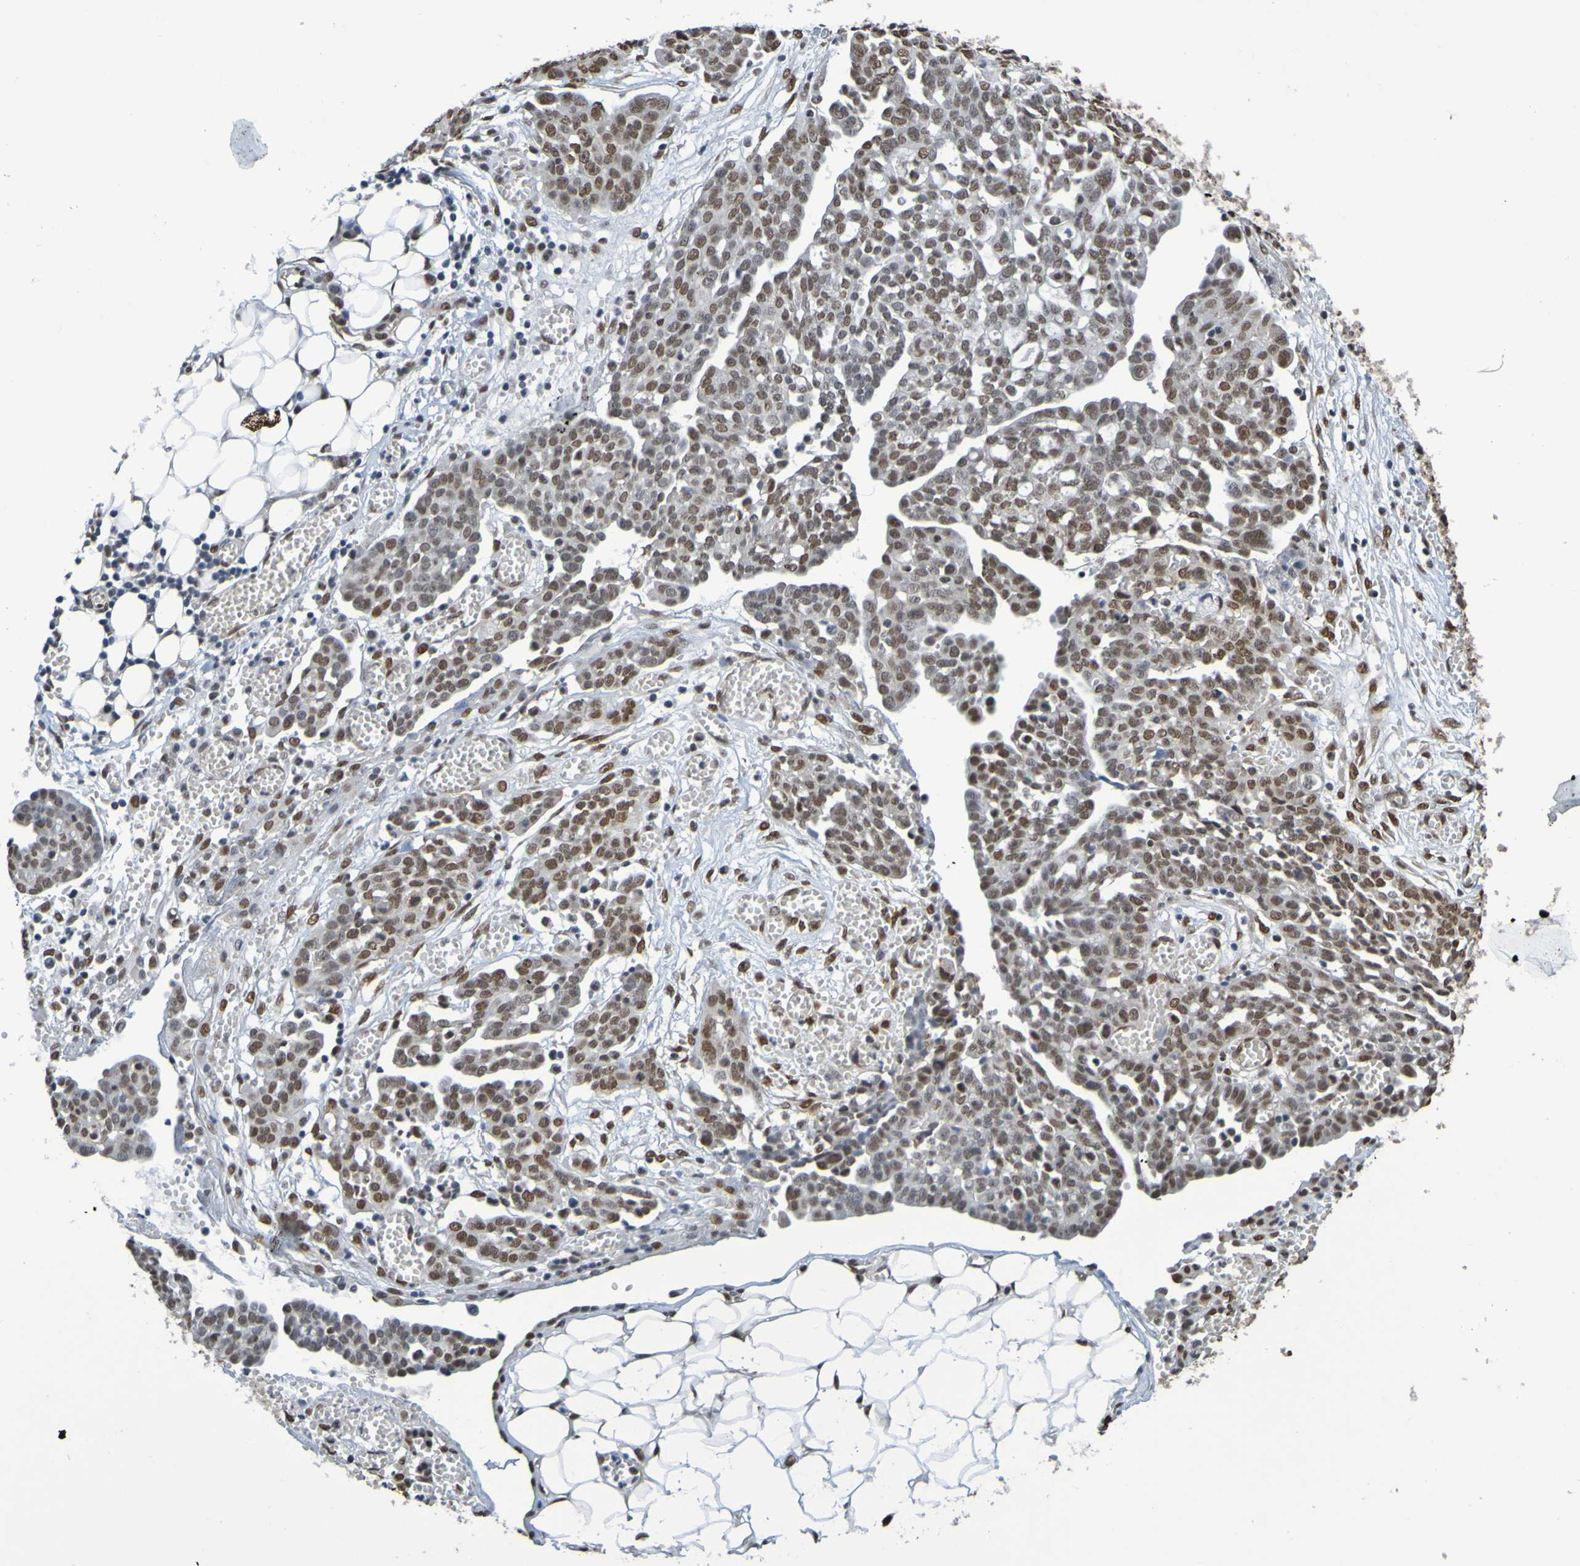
{"staining": {"intensity": "moderate", "quantity": ">75%", "location": "nuclear"}, "tissue": "ovarian cancer", "cell_type": "Tumor cells", "image_type": "cancer", "snomed": [{"axis": "morphology", "description": "Cystadenocarcinoma, serous, NOS"}, {"axis": "topography", "description": "Soft tissue"}, {"axis": "topography", "description": "Ovary"}], "caption": "The histopathology image demonstrates a brown stain indicating the presence of a protein in the nuclear of tumor cells in ovarian serous cystadenocarcinoma. (DAB = brown stain, brightfield microscopy at high magnification).", "gene": "HDAC2", "patient": {"sex": "female", "age": 57}}